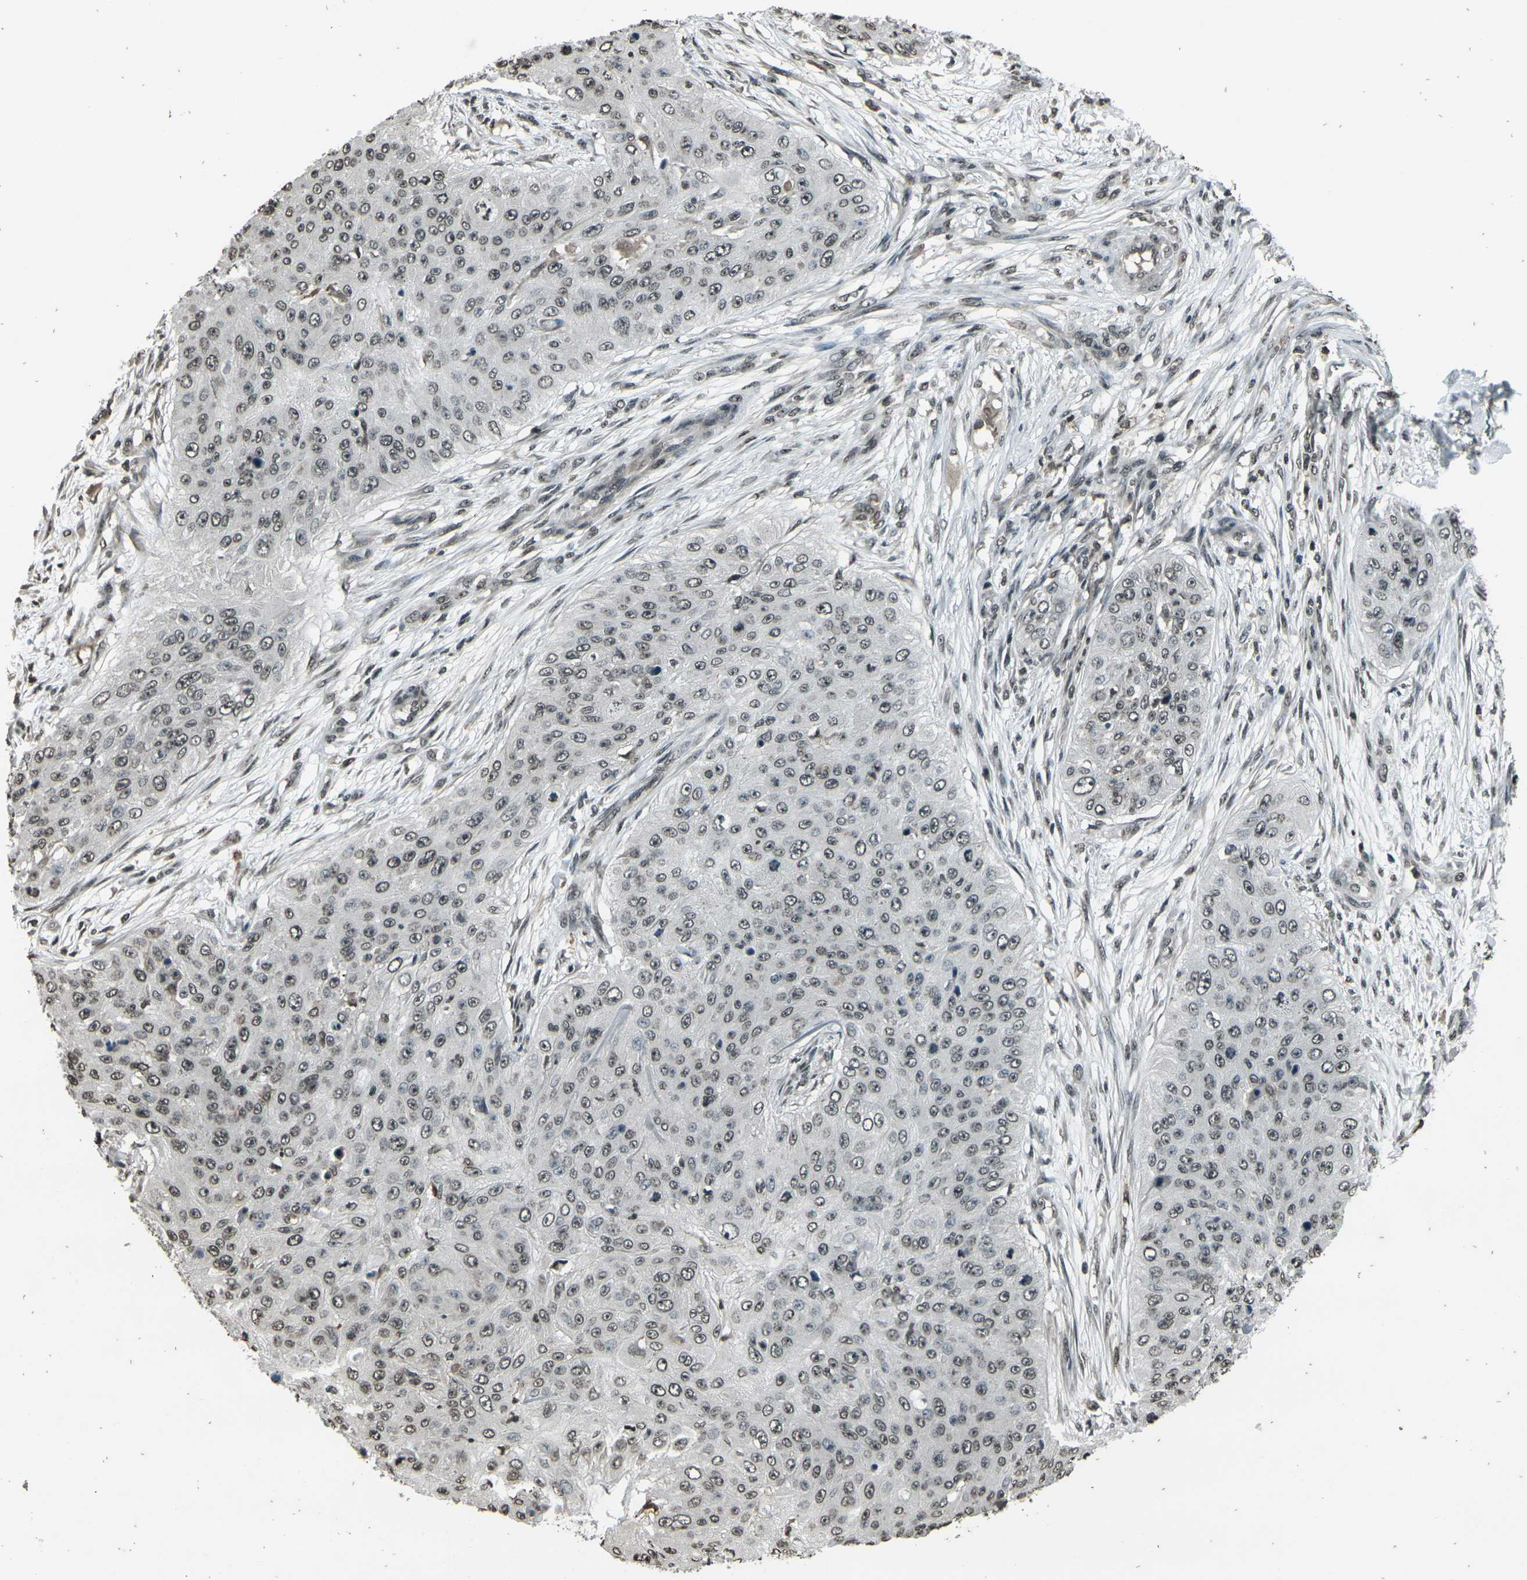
{"staining": {"intensity": "weak", "quantity": ">75%", "location": "nuclear"}, "tissue": "skin cancer", "cell_type": "Tumor cells", "image_type": "cancer", "snomed": [{"axis": "morphology", "description": "Squamous cell carcinoma, NOS"}, {"axis": "topography", "description": "Skin"}], "caption": "This image shows immunohistochemistry staining of human skin cancer (squamous cell carcinoma), with low weak nuclear staining in approximately >75% of tumor cells.", "gene": "PRPF8", "patient": {"sex": "female", "age": 80}}